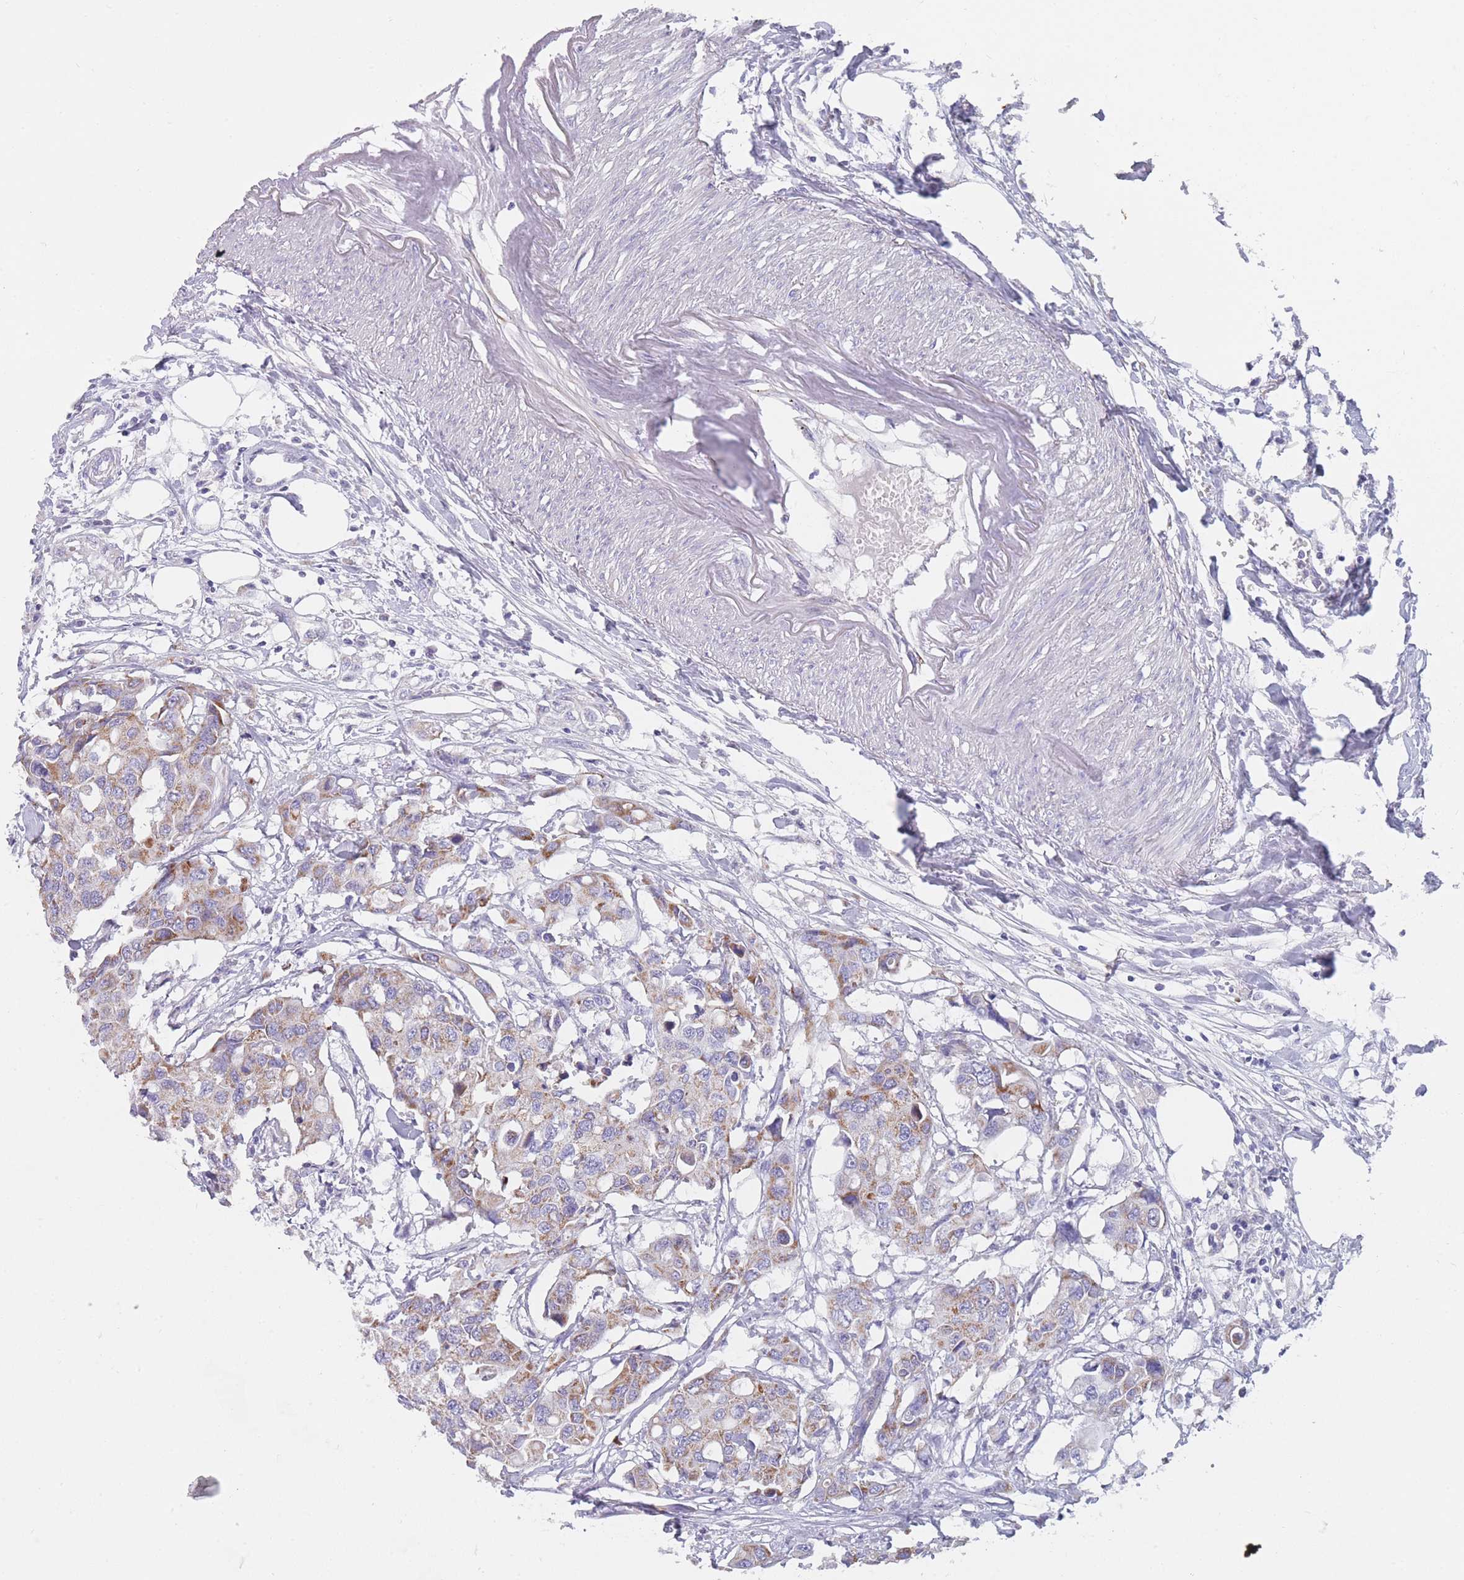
{"staining": {"intensity": "moderate", "quantity": ">75%", "location": "cytoplasmic/membranous"}, "tissue": "colorectal cancer", "cell_type": "Tumor cells", "image_type": "cancer", "snomed": [{"axis": "morphology", "description": "Adenocarcinoma, NOS"}, {"axis": "topography", "description": "Colon"}], "caption": "This is an image of immunohistochemistry staining of adenocarcinoma (colorectal), which shows moderate expression in the cytoplasmic/membranous of tumor cells.", "gene": "MRPS14", "patient": {"sex": "male", "age": 77}}